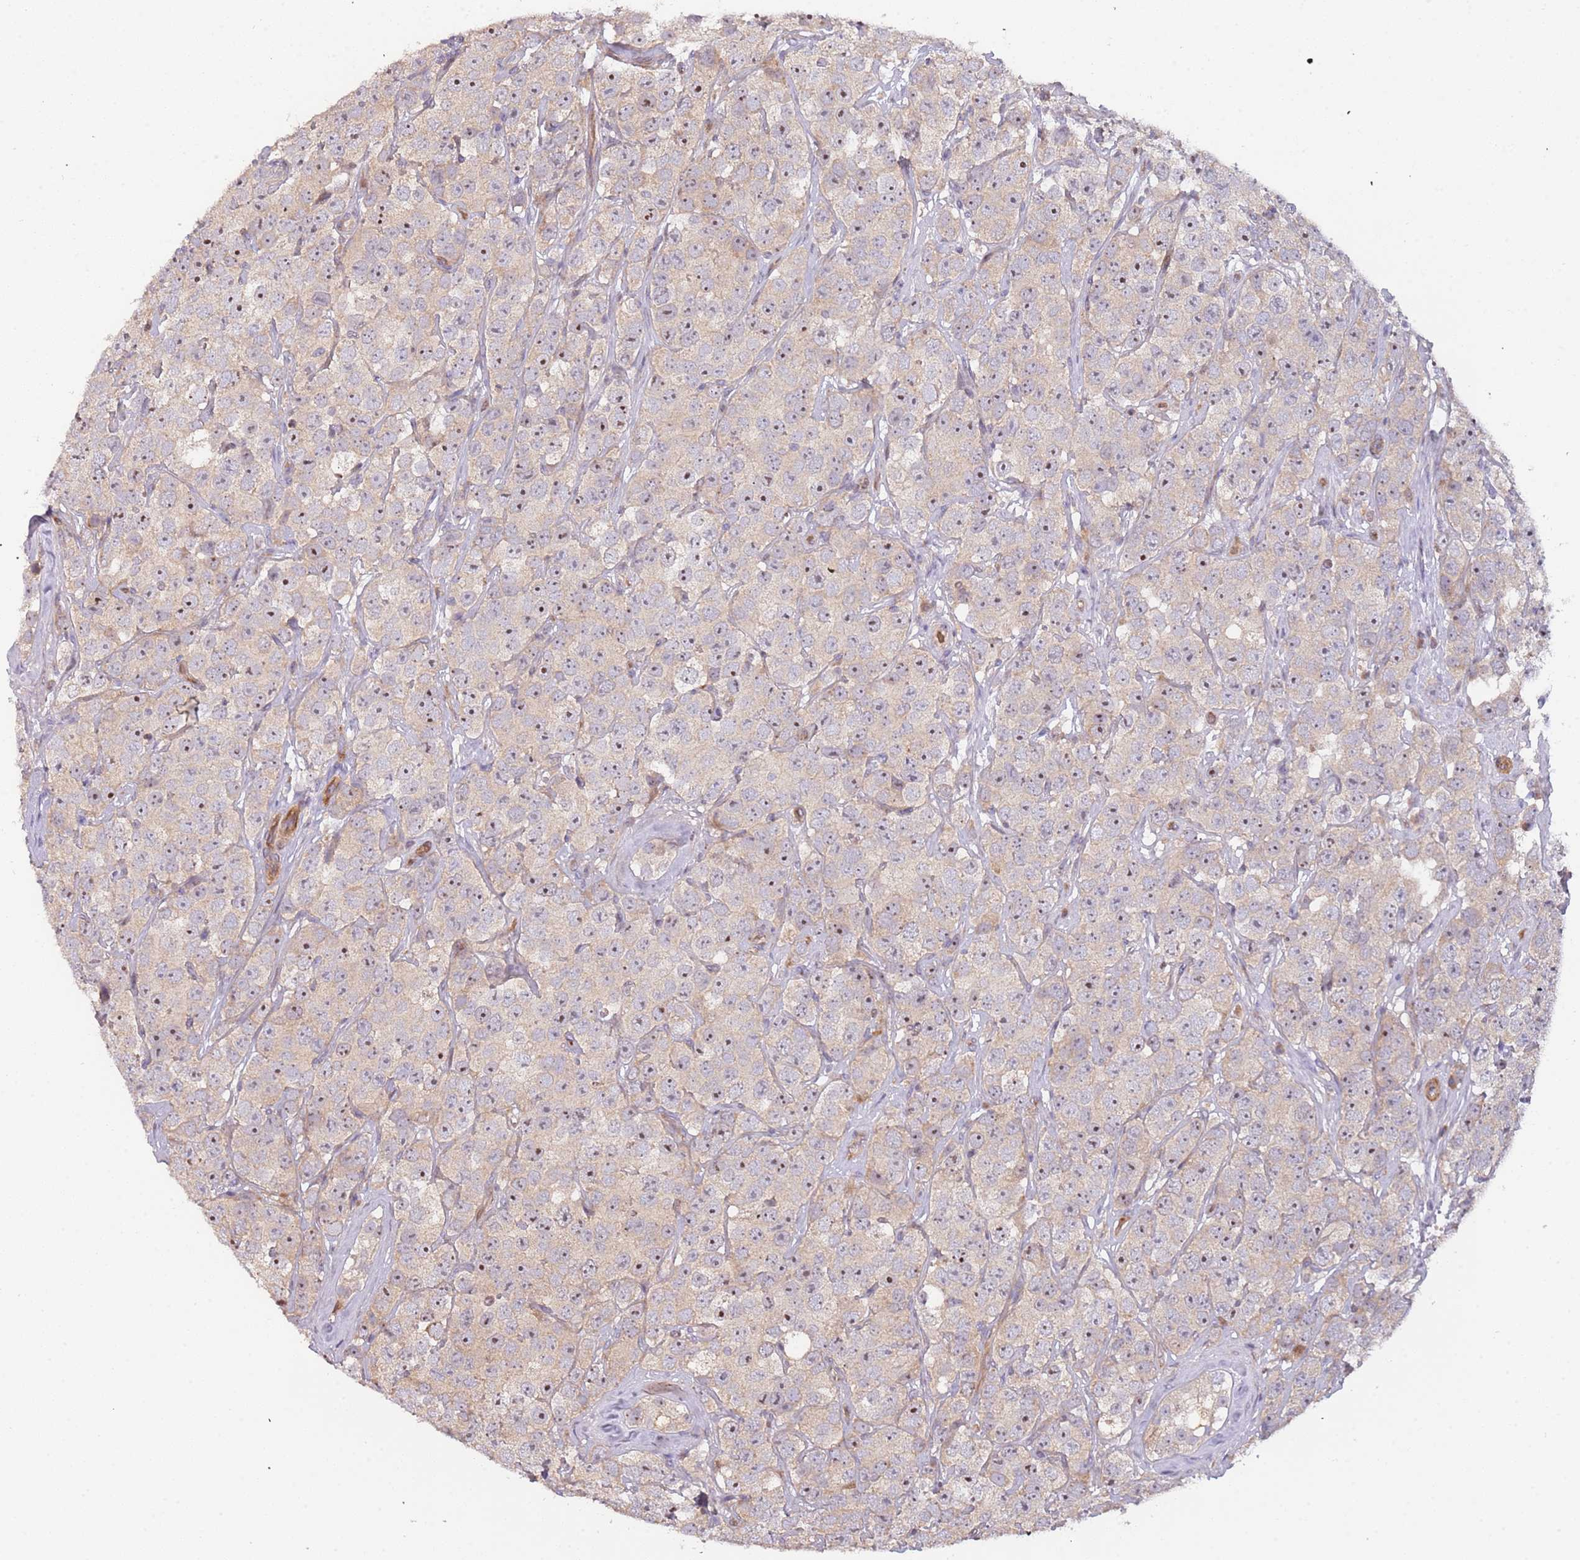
{"staining": {"intensity": "moderate", "quantity": ">75%", "location": "nuclear"}, "tissue": "testis cancer", "cell_type": "Tumor cells", "image_type": "cancer", "snomed": [{"axis": "morphology", "description": "Seminoma, NOS"}, {"axis": "topography", "description": "Testis"}], "caption": "The micrograph demonstrates staining of seminoma (testis), revealing moderate nuclear protein staining (brown color) within tumor cells.", "gene": "TRAPPC6B", "patient": {"sex": "male", "age": 28}}